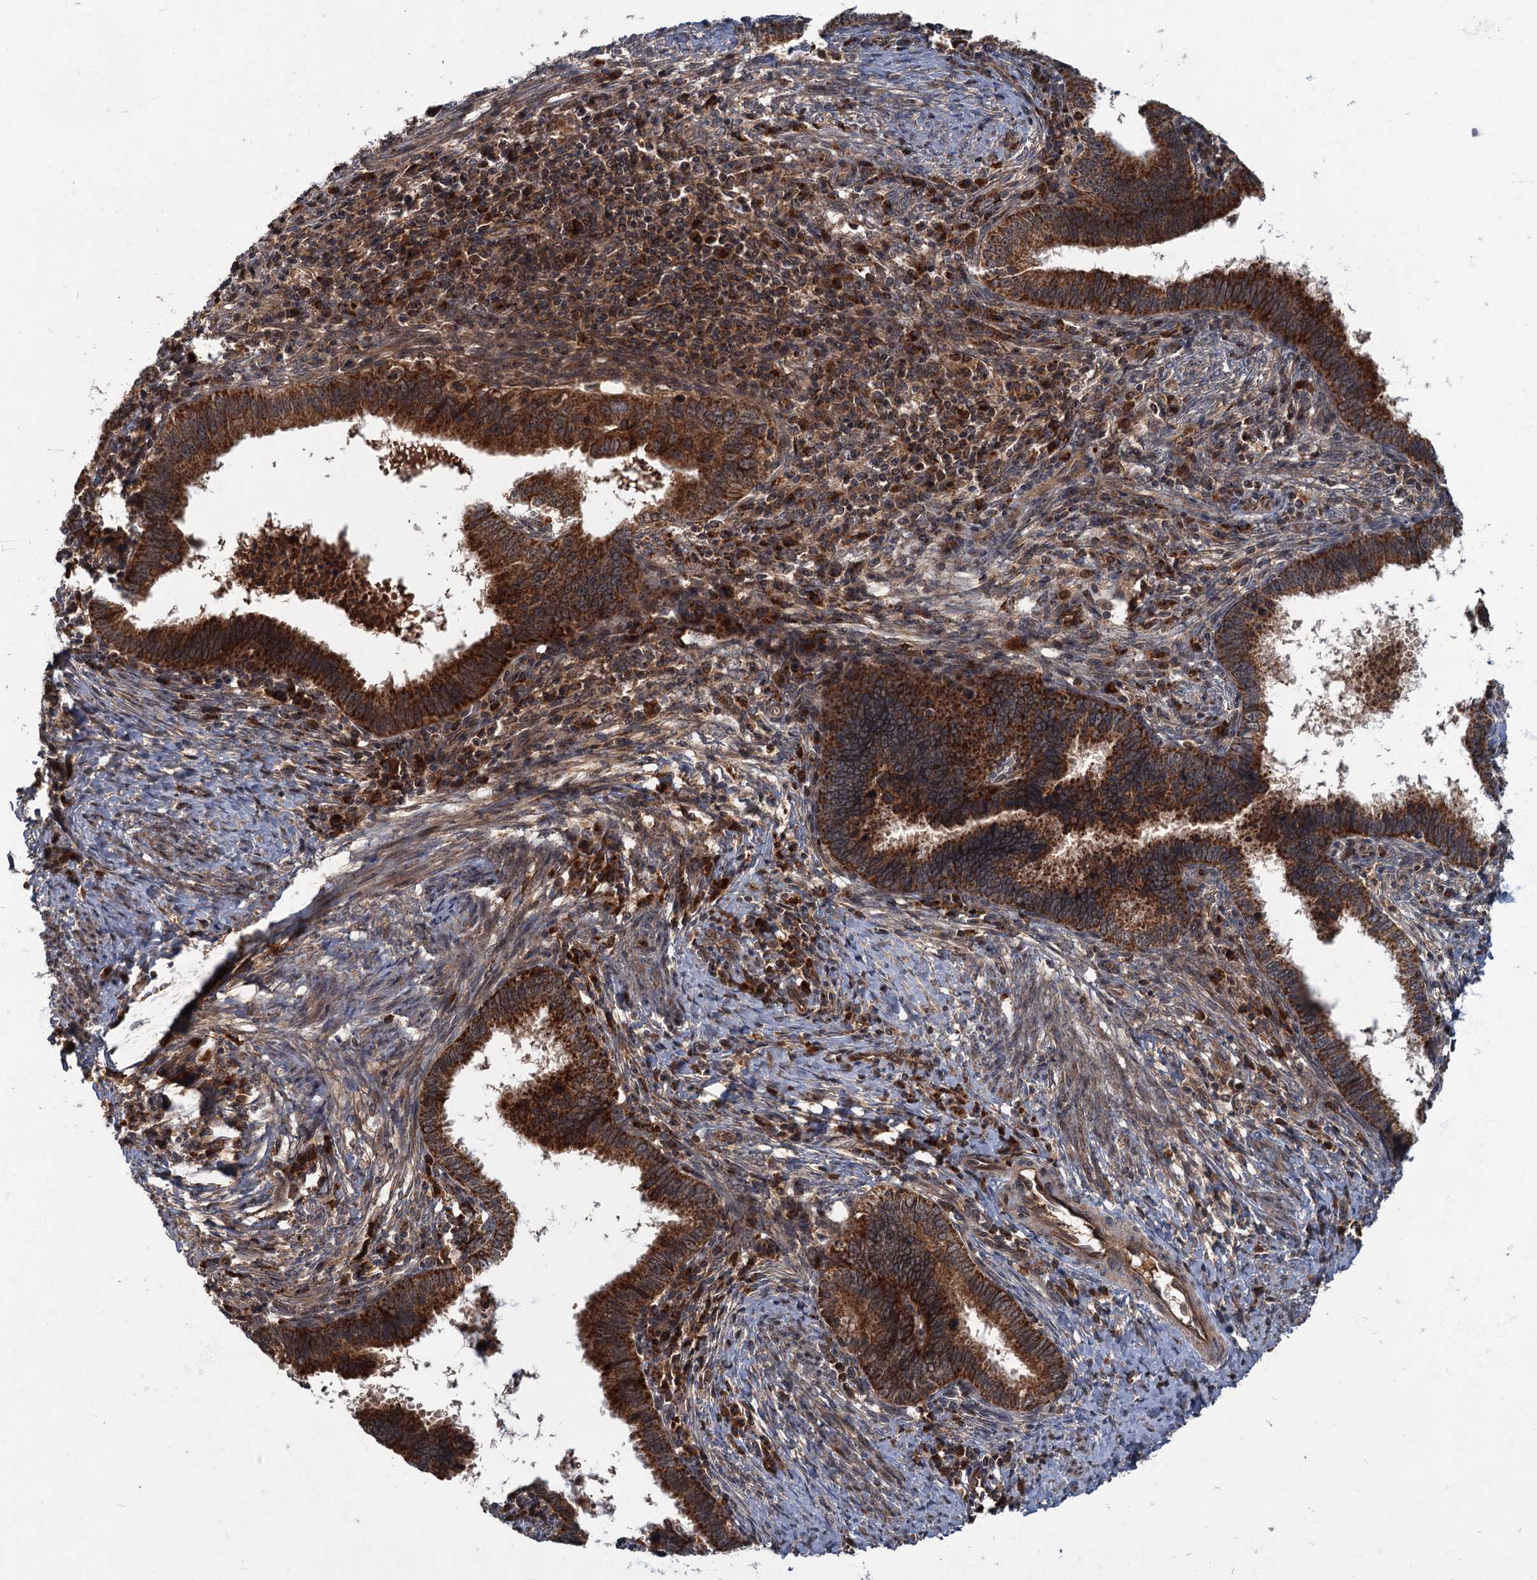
{"staining": {"intensity": "strong", "quantity": ">75%", "location": "cytoplasmic/membranous"}, "tissue": "cervical cancer", "cell_type": "Tumor cells", "image_type": "cancer", "snomed": [{"axis": "morphology", "description": "Adenocarcinoma, NOS"}, {"axis": "topography", "description": "Cervix"}], "caption": "The immunohistochemical stain shows strong cytoplasmic/membranous staining in tumor cells of cervical cancer (adenocarcinoma) tissue.", "gene": "SLC11A2", "patient": {"sex": "female", "age": 36}}